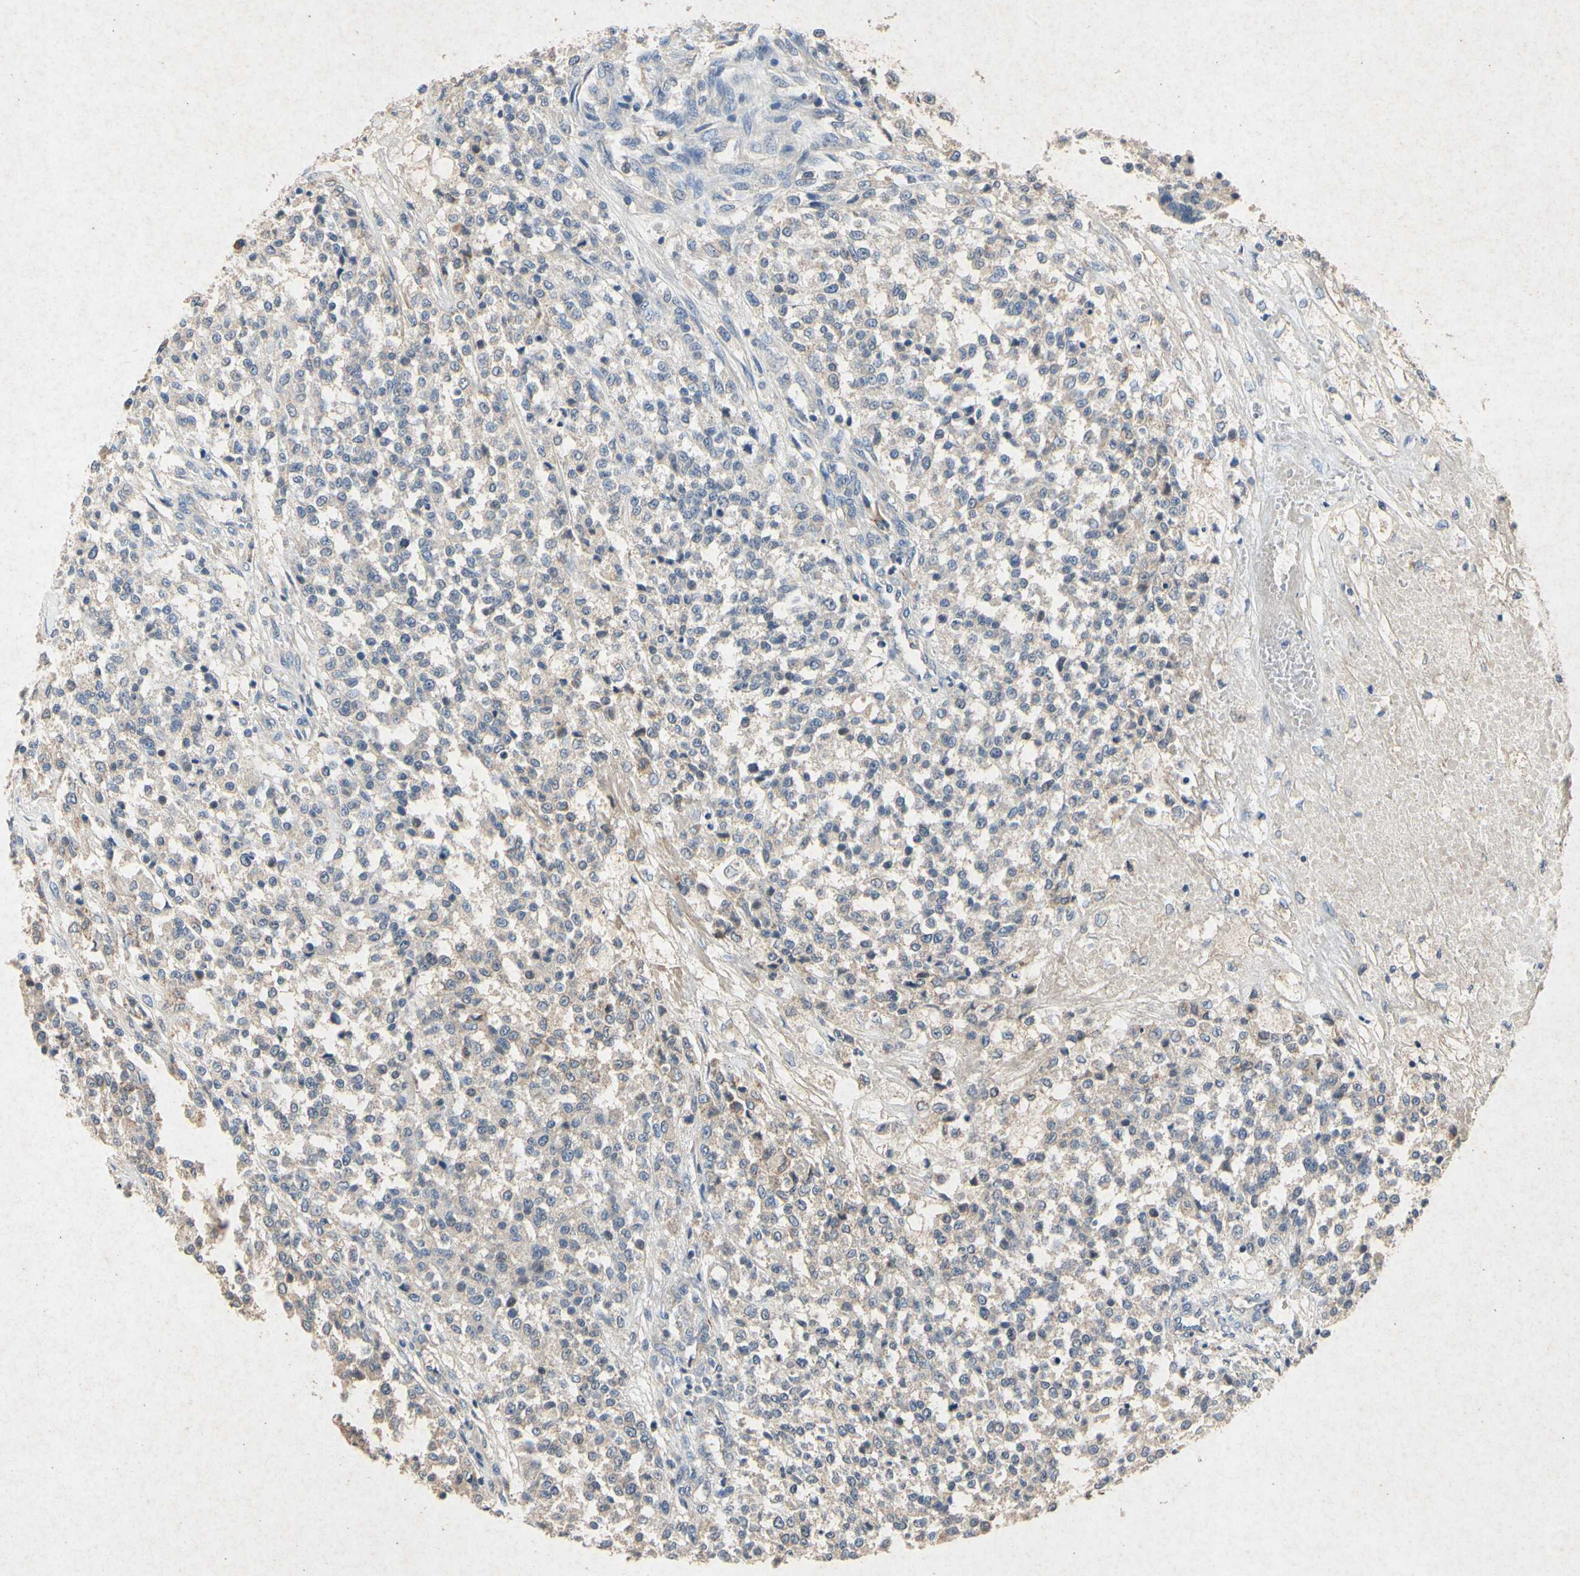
{"staining": {"intensity": "weak", "quantity": ">75%", "location": "cytoplasmic/membranous"}, "tissue": "testis cancer", "cell_type": "Tumor cells", "image_type": "cancer", "snomed": [{"axis": "morphology", "description": "Seminoma, NOS"}, {"axis": "topography", "description": "Testis"}], "caption": "The histopathology image reveals staining of seminoma (testis), revealing weak cytoplasmic/membranous protein positivity (brown color) within tumor cells.", "gene": "RPS6KA1", "patient": {"sex": "male", "age": 59}}